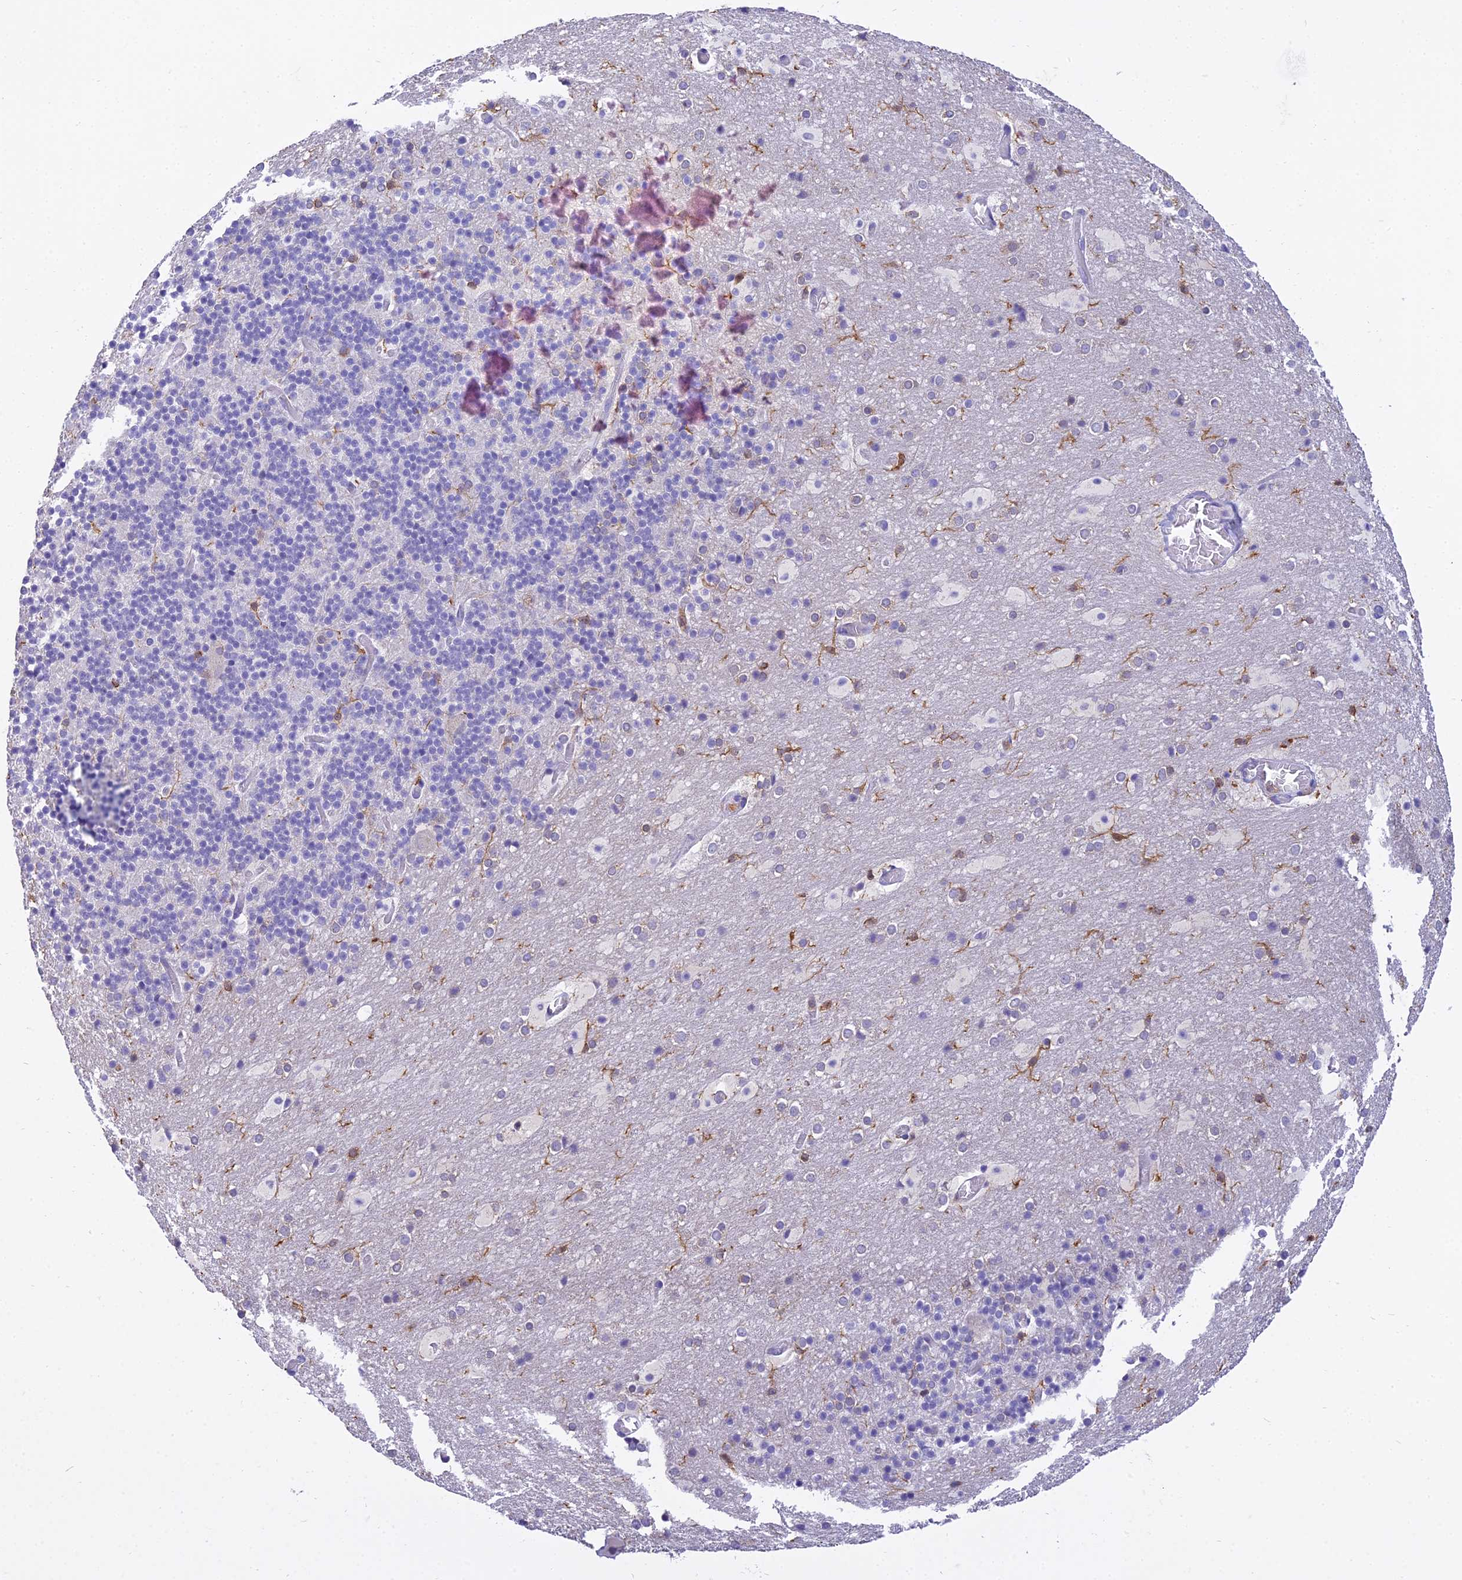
{"staining": {"intensity": "negative", "quantity": "none", "location": "none"}, "tissue": "cerebellum", "cell_type": "Cells in granular layer", "image_type": "normal", "snomed": [{"axis": "morphology", "description": "Normal tissue, NOS"}, {"axis": "topography", "description": "Cerebellum"}], "caption": "An immunohistochemistry (IHC) histopathology image of benign cerebellum is shown. There is no staining in cells in granular layer of cerebellum.", "gene": "UBE2G1", "patient": {"sex": "male", "age": 57}}